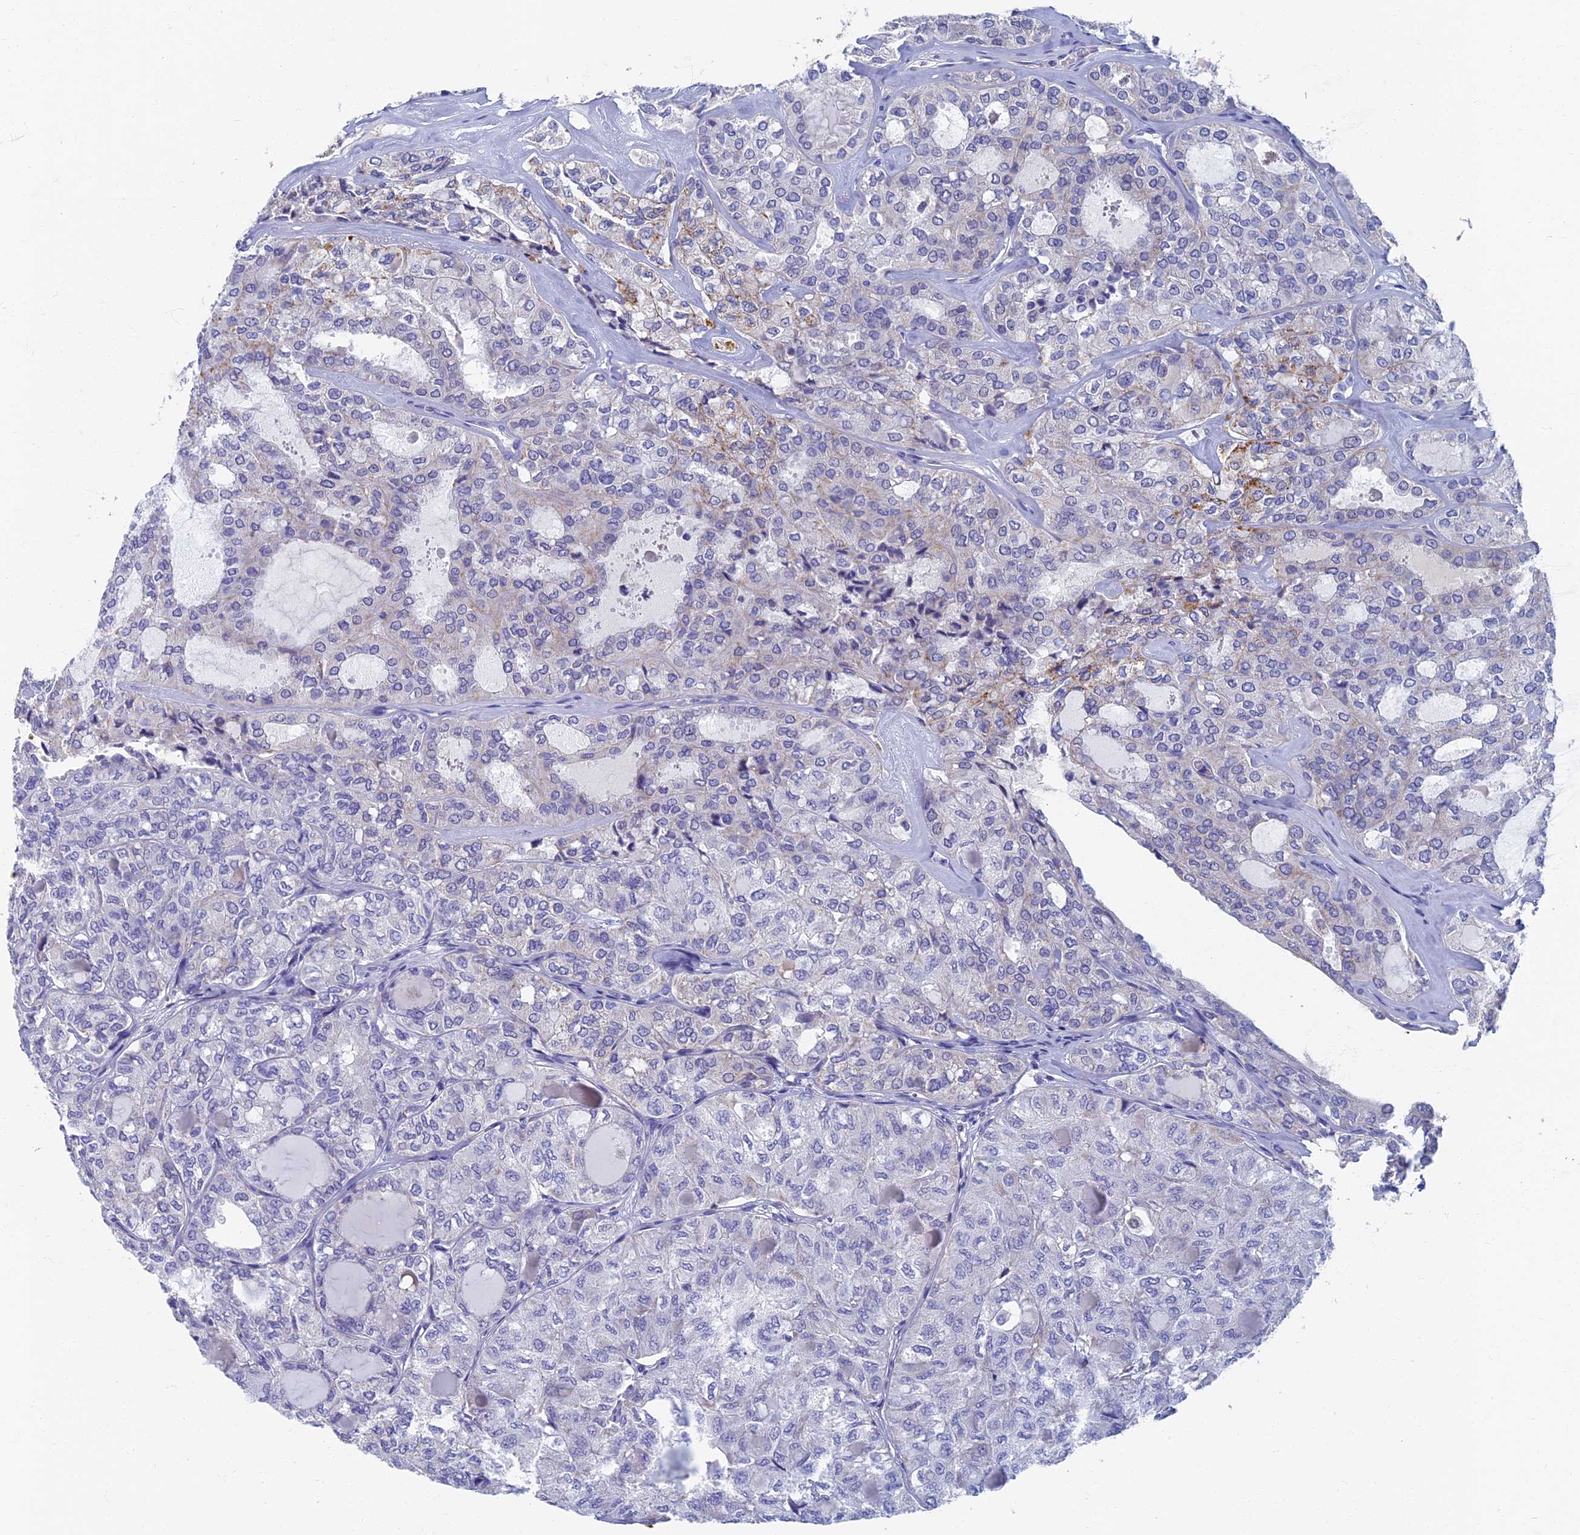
{"staining": {"intensity": "negative", "quantity": "none", "location": "none"}, "tissue": "thyroid cancer", "cell_type": "Tumor cells", "image_type": "cancer", "snomed": [{"axis": "morphology", "description": "Follicular adenoma carcinoma, NOS"}, {"axis": "topography", "description": "Thyroid gland"}], "caption": "Immunohistochemical staining of human thyroid cancer exhibits no significant expression in tumor cells.", "gene": "OAT", "patient": {"sex": "male", "age": 75}}